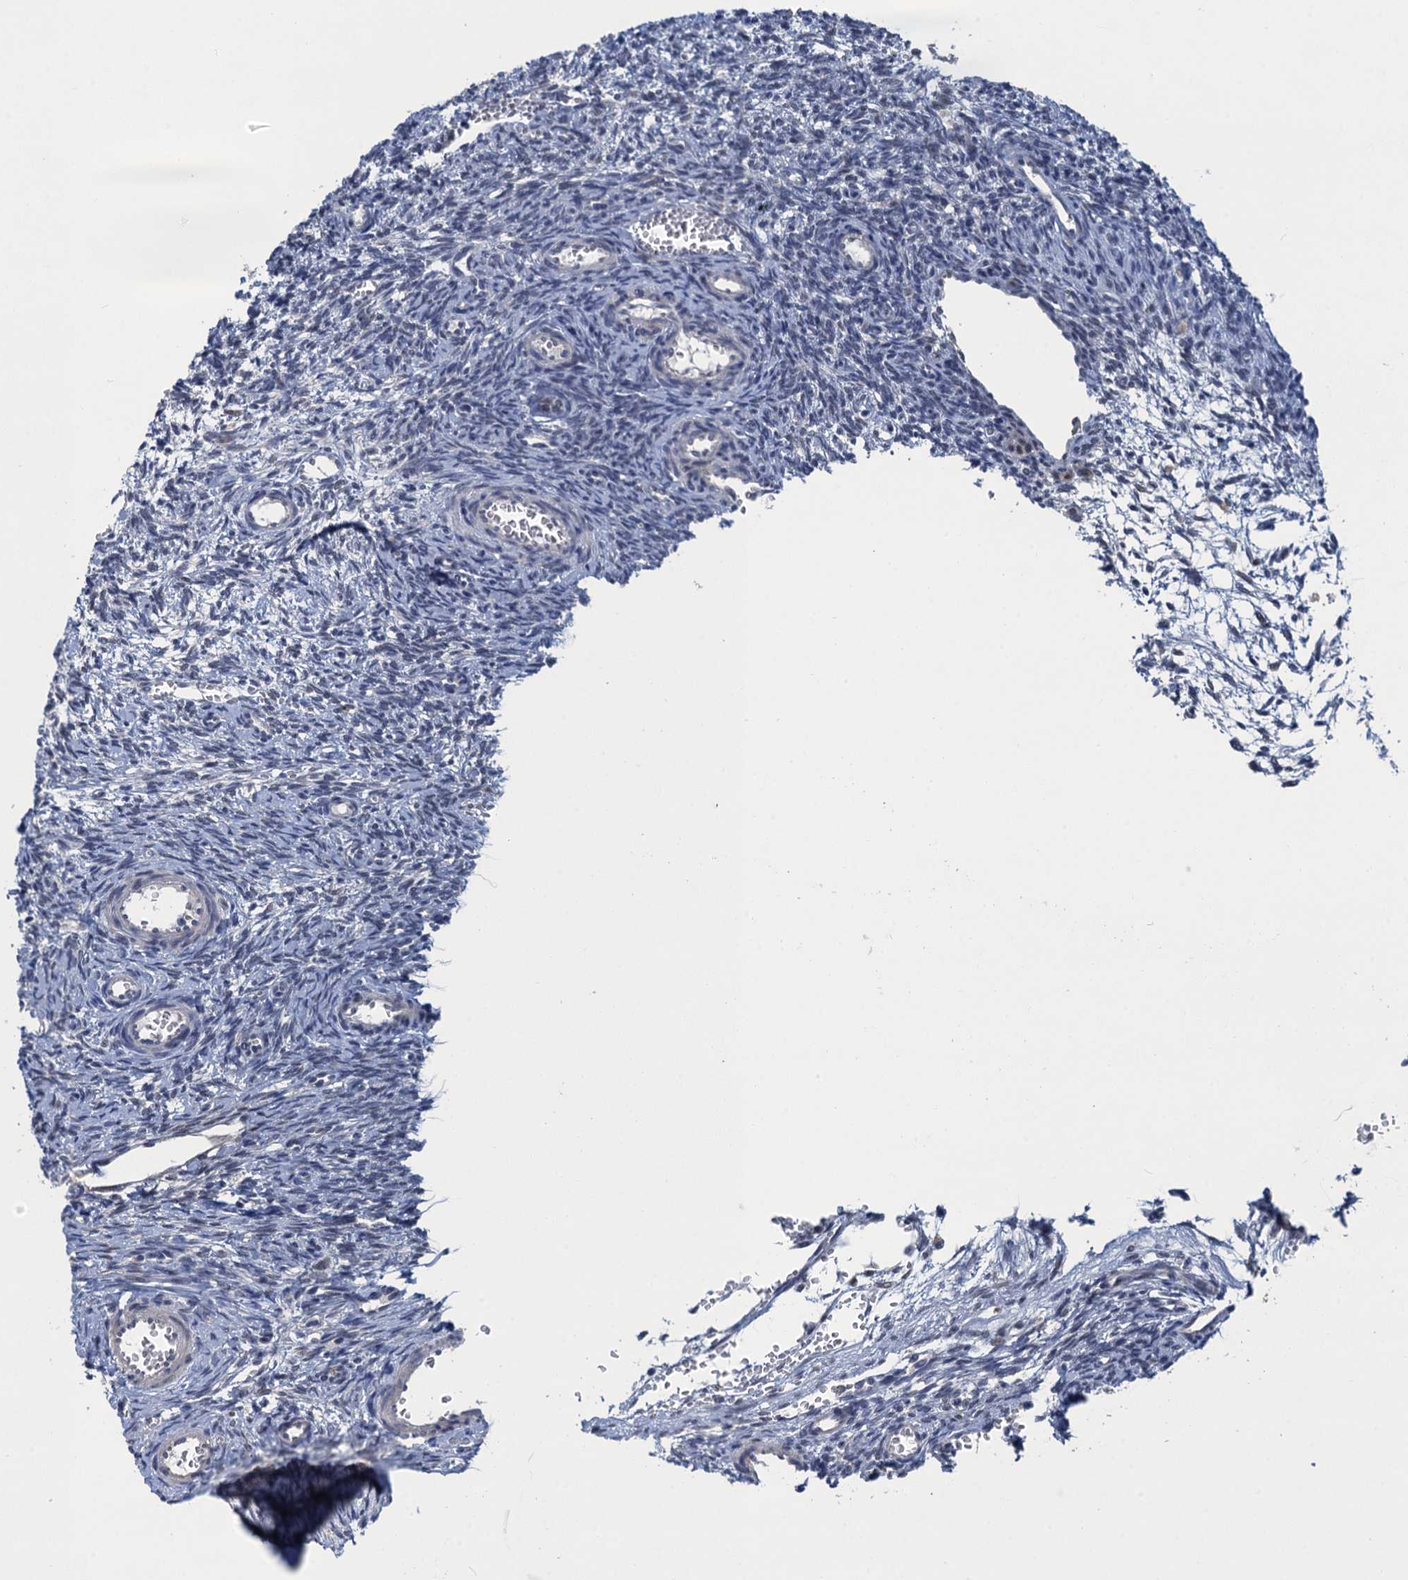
{"staining": {"intensity": "negative", "quantity": "none", "location": "none"}, "tissue": "ovary", "cell_type": "Ovarian stroma cells", "image_type": "normal", "snomed": [{"axis": "morphology", "description": "Normal tissue, NOS"}, {"axis": "topography", "description": "Ovary"}], "caption": "DAB immunohistochemical staining of normal human ovary displays no significant staining in ovarian stroma cells.", "gene": "MRFAP1", "patient": {"sex": "female", "age": 39}}